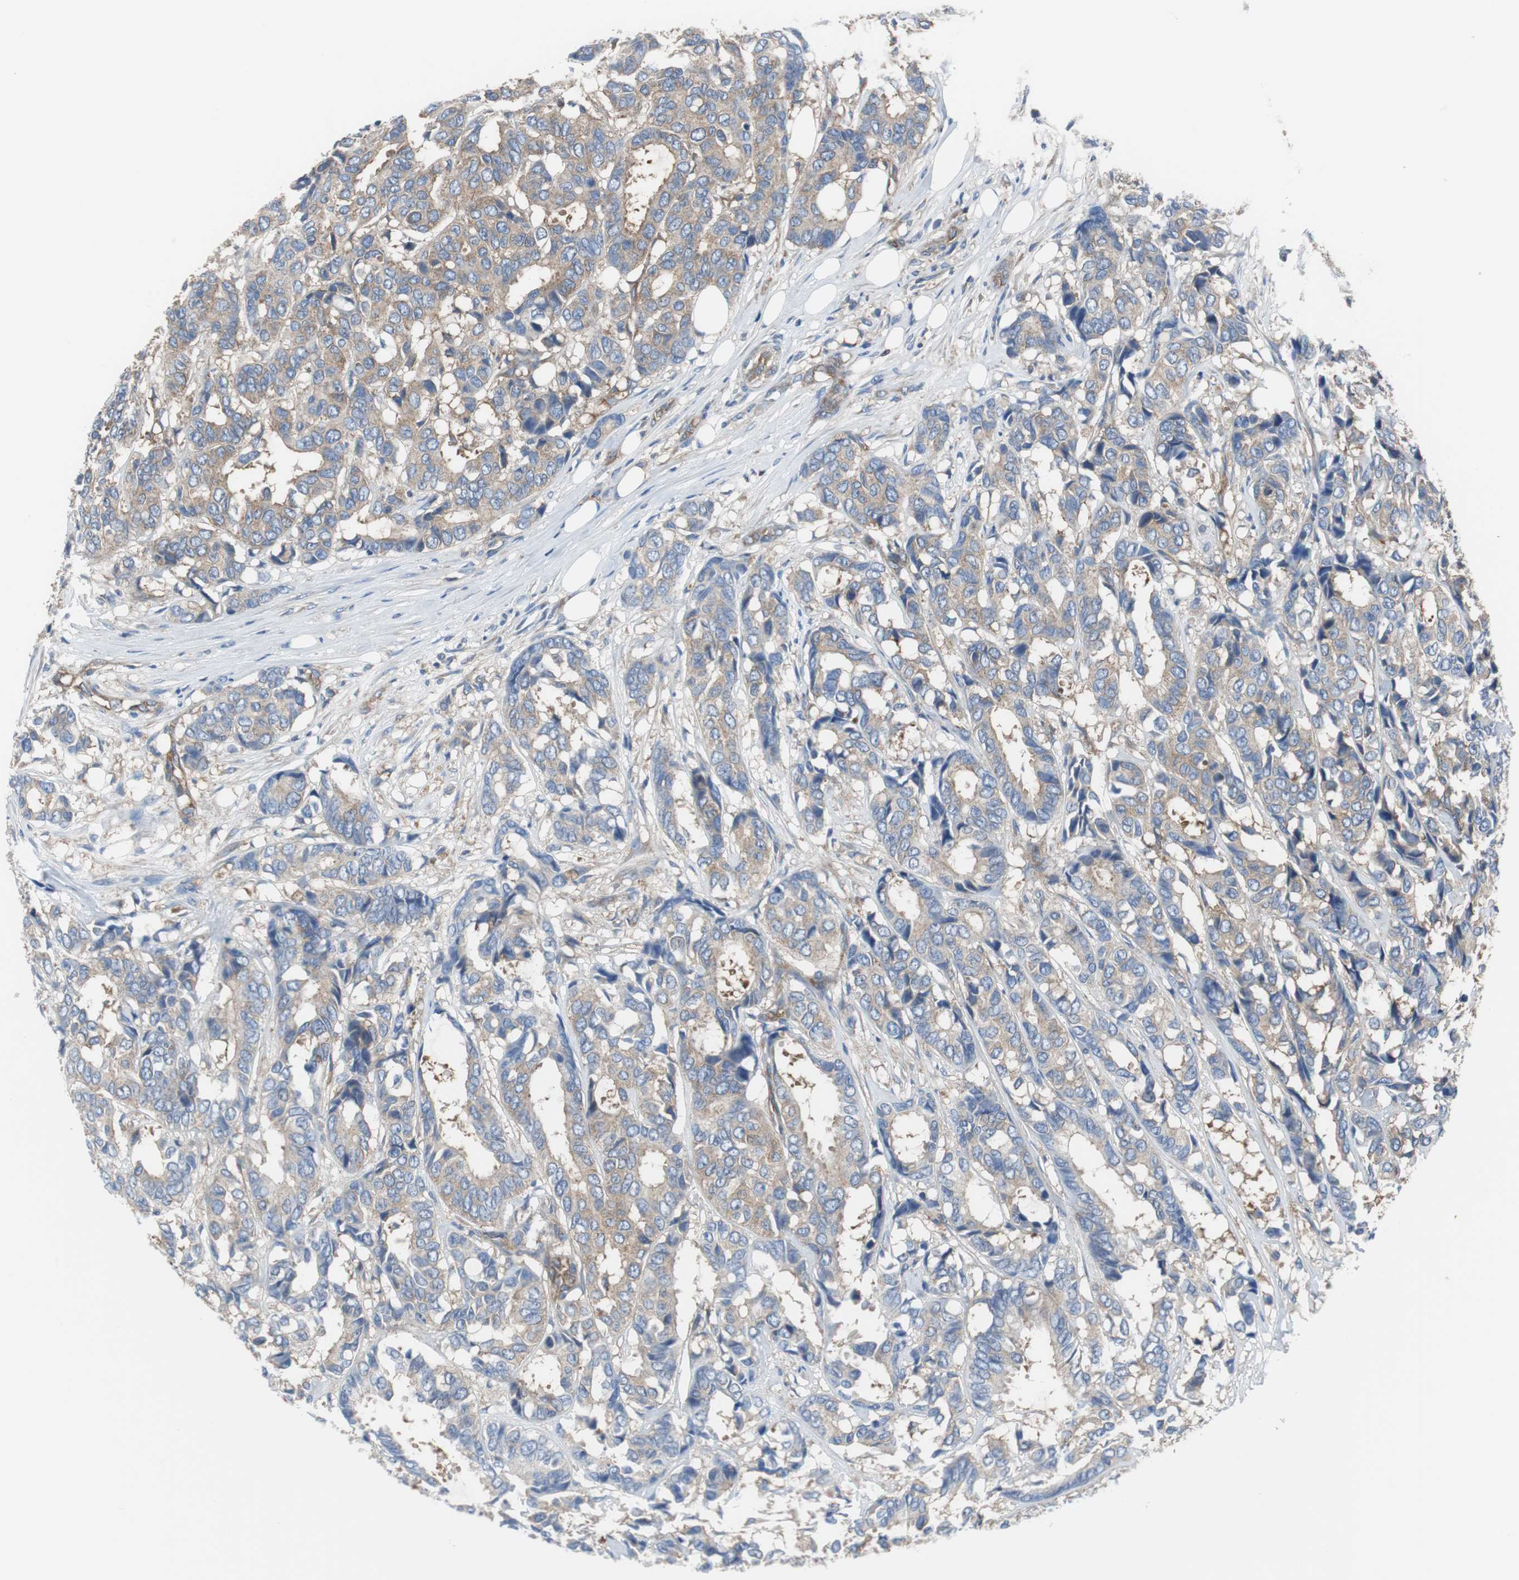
{"staining": {"intensity": "moderate", "quantity": ">75%", "location": "cytoplasmic/membranous"}, "tissue": "breast cancer", "cell_type": "Tumor cells", "image_type": "cancer", "snomed": [{"axis": "morphology", "description": "Duct carcinoma"}, {"axis": "topography", "description": "Breast"}], "caption": "Immunohistochemical staining of breast intraductal carcinoma demonstrates medium levels of moderate cytoplasmic/membranous protein positivity in about >75% of tumor cells. The protein is shown in brown color, while the nuclei are stained blue.", "gene": "BRAF", "patient": {"sex": "female", "age": 87}}